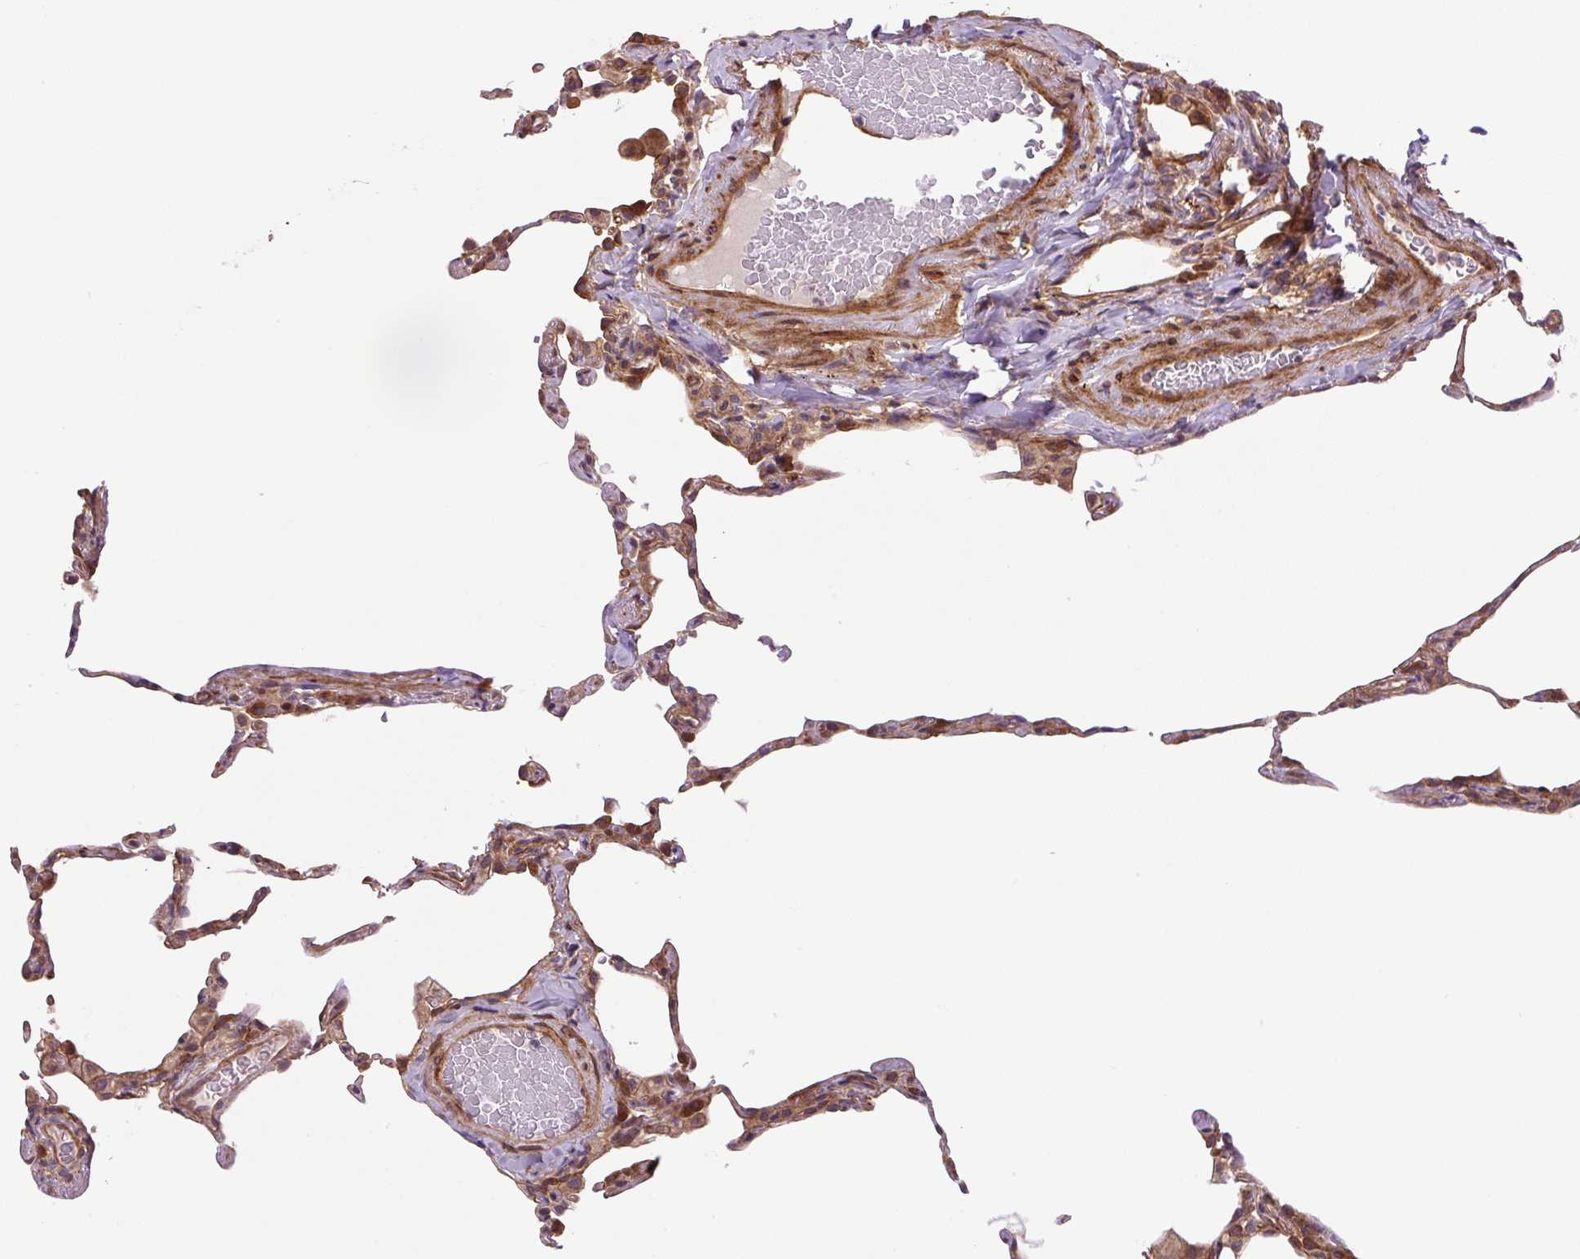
{"staining": {"intensity": "moderate", "quantity": ">75%", "location": "cytoplasmic/membranous"}, "tissue": "lung", "cell_type": "Alveolar cells", "image_type": "normal", "snomed": [{"axis": "morphology", "description": "Normal tissue, NOS"}, {"axis": "topography", "description": "Lung"}], "caption": "Human lung stained for a protein (brown) exhibits moderate cytoplasmic/membranous positive positivity in about >75% of alveolar cells.", "gene": "SEPTIN10", "patient": {"sex": "female", "age": 57}}